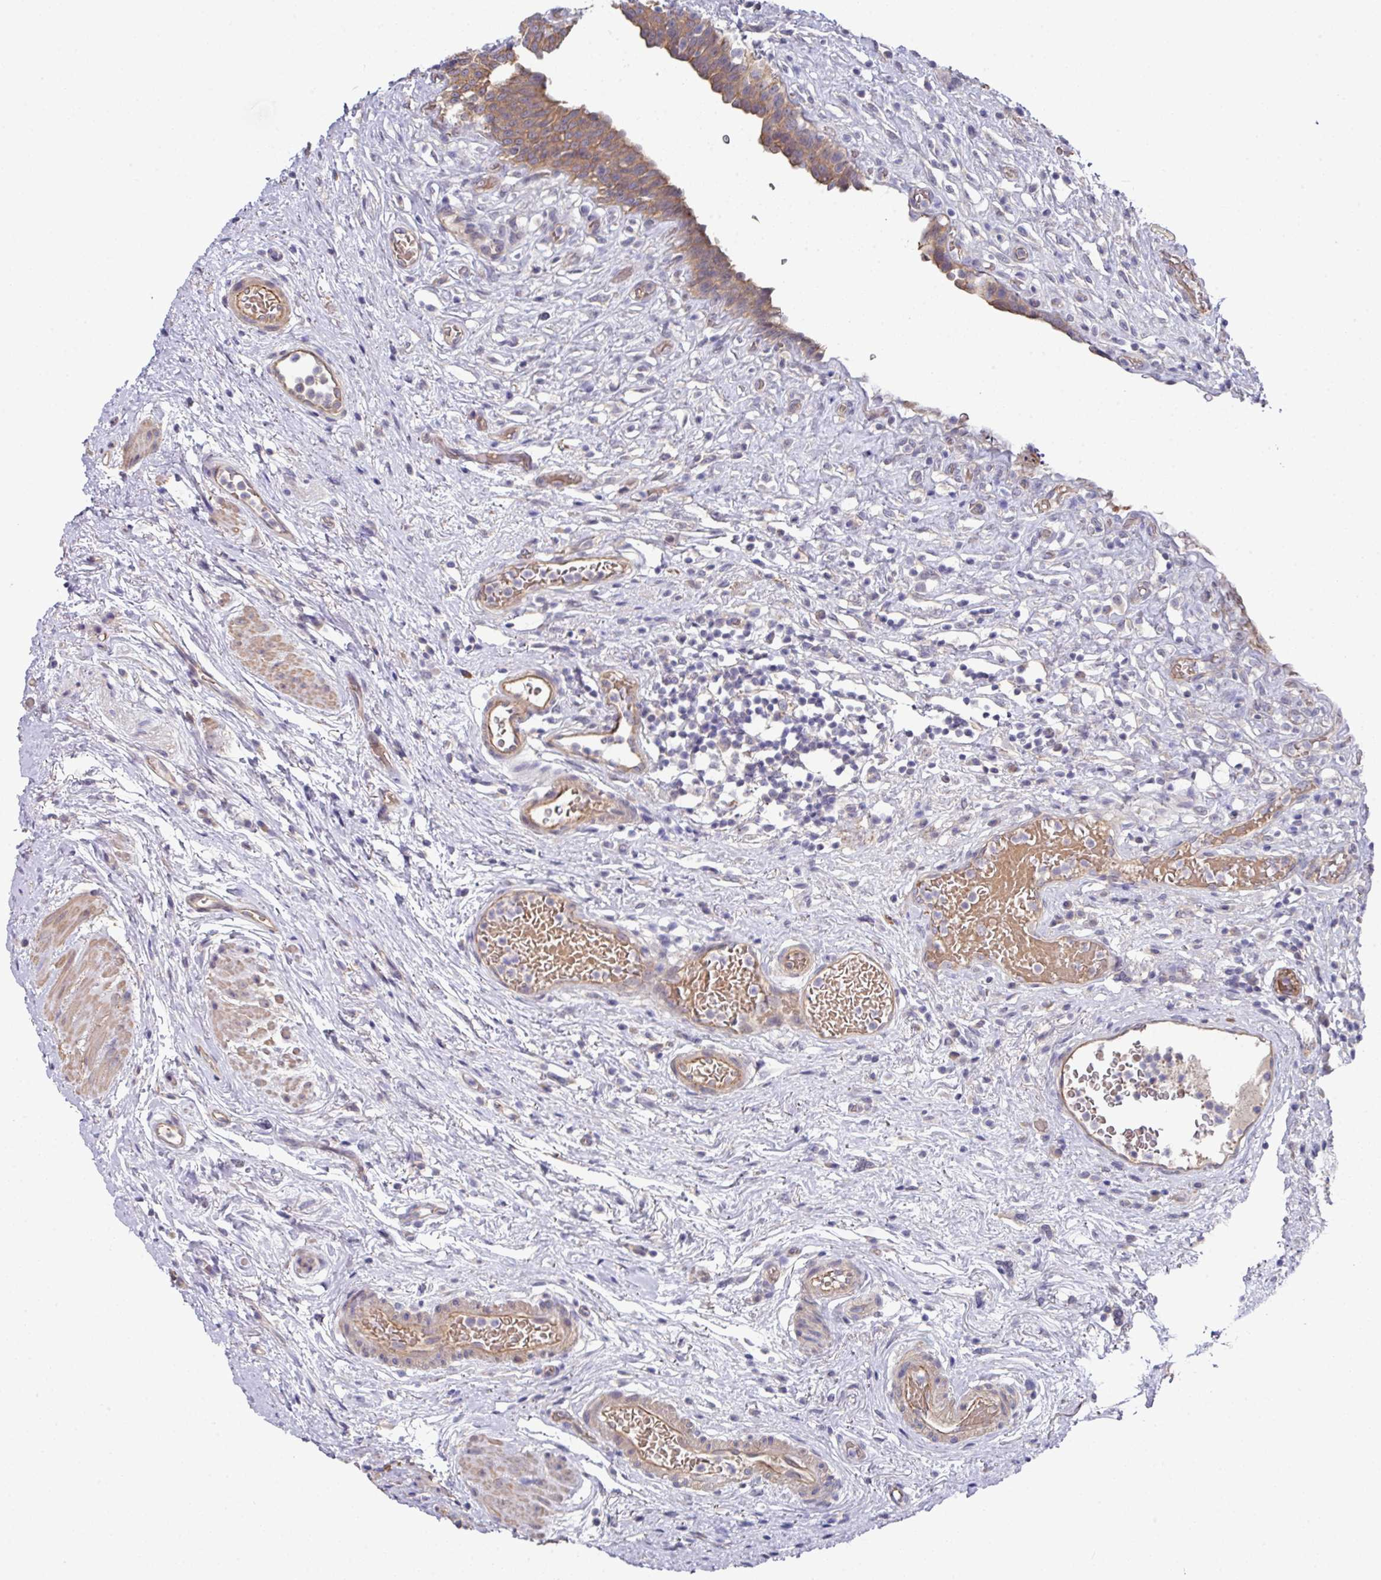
{"staining": {"intensity": "moderate", "quantity": ">75%", "location": "cytoplasmic/membranous"}, "tissue": "urinary bladder", "cell_type": "Urothelial cells", "image_type": "normal", "snomed": [{"axis": "morphology", "description": "Normal tissue, NOS"}, {"axis": "topography", "description": "Urinary bladder"}], "caption": "About >75% of urothelial cells in benign human urinary bladder demonstrate moderate cytoplasmic/membranous protein positivity as visualized by brown immunohistochemical staining.", "gene": "PRR5", "patient": {"sex": "male", "age": 71}}